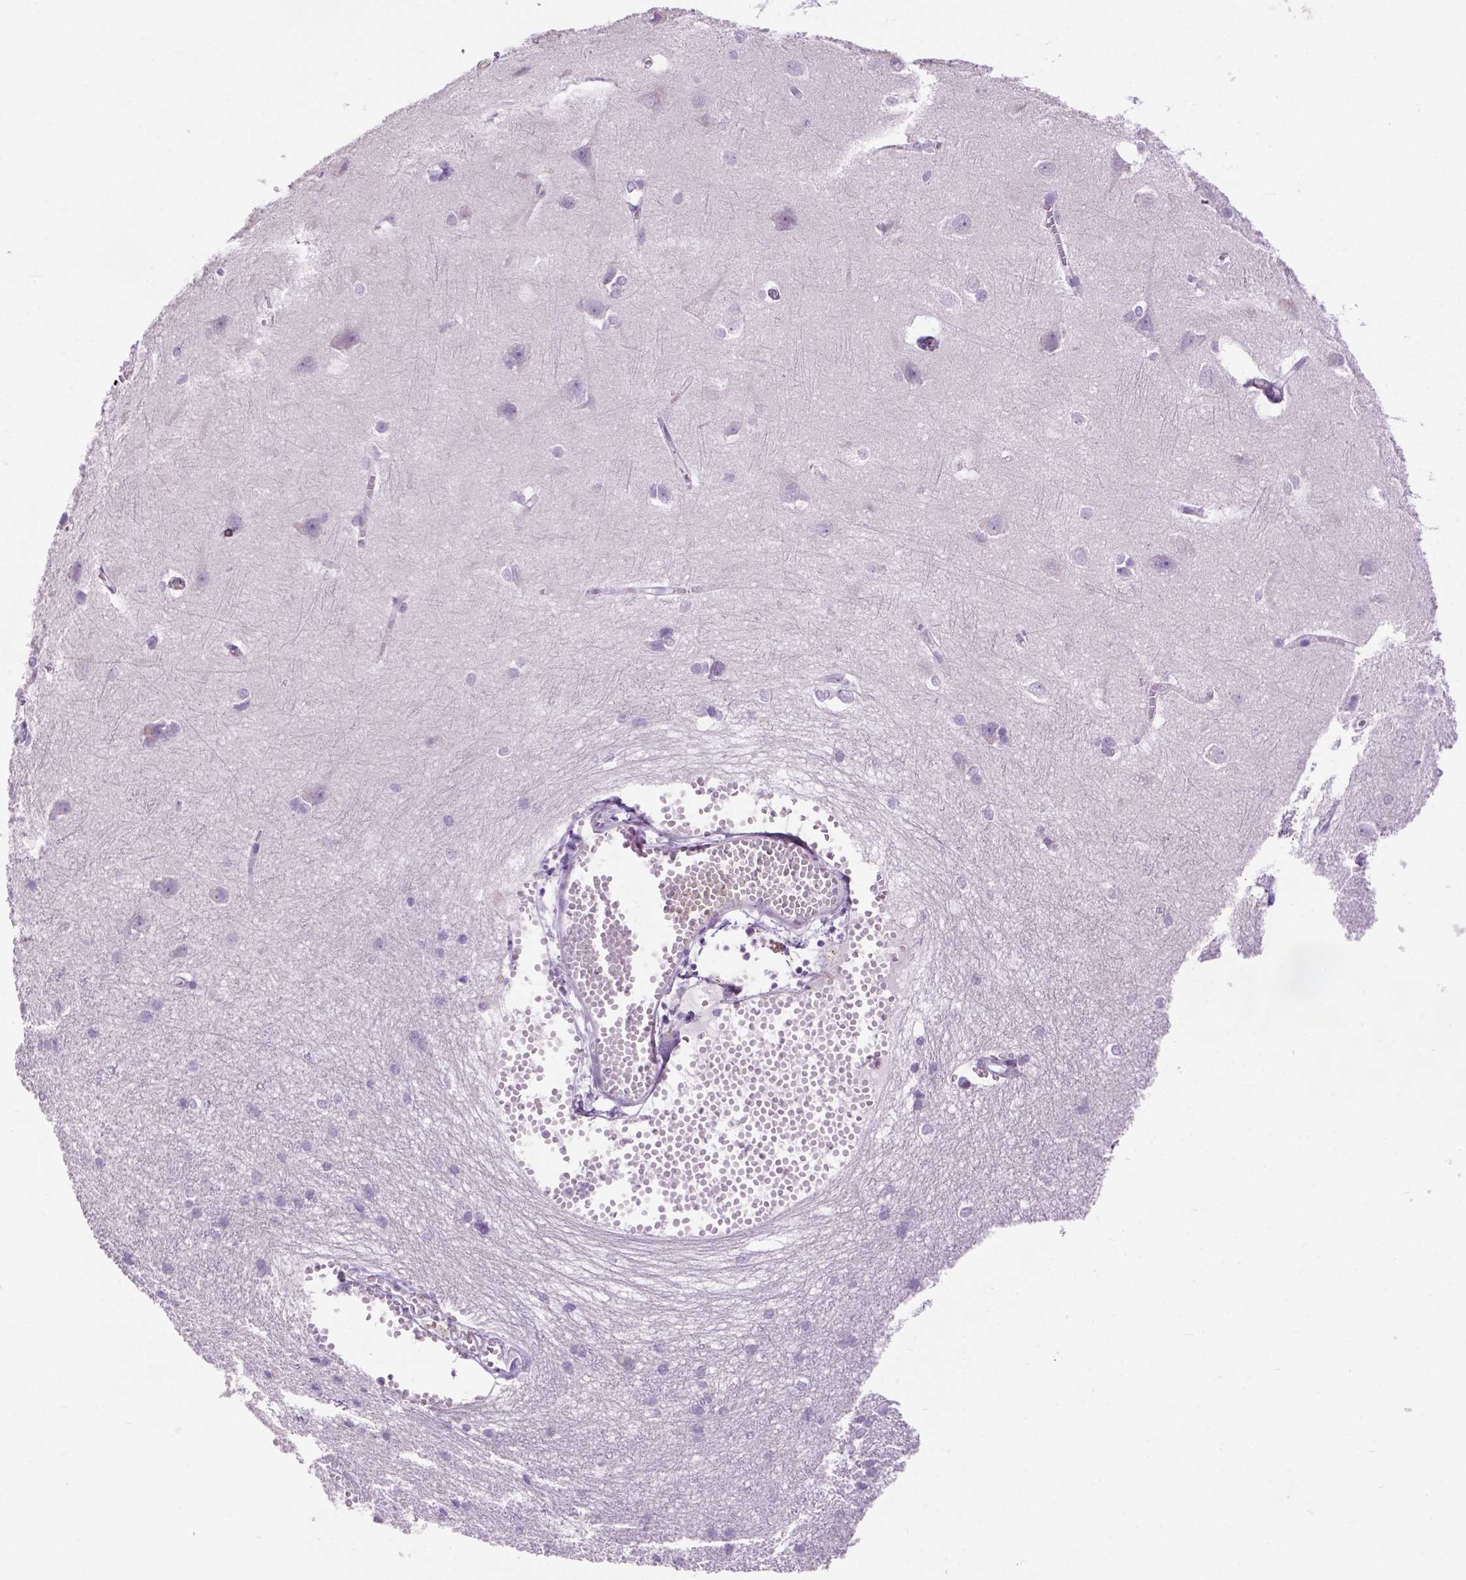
{"staining": {"intensity": "weak", "quantity": "<25%", "location": "cytoplasmic/membranous"}, "tissue": "cerebral cortex", "cell_type": "Endothelial cells", "image_type": "normal", "snomed": [{"axis": "morphology", "description": "Normal tissue, NOS"}, {"axis": "topography", "description": "Cerebral cortex"}], "caption": "Endothelial cells are negative for protein expression in benign human cerebral cortex. (DAB (3,3'-diaminobenzidine) immunohistochemistry (IHC) visualized using brightfield microscopy, high magnification).", "gene": "CYP24A1", "patient": {"sex": "male", "age": 37}}